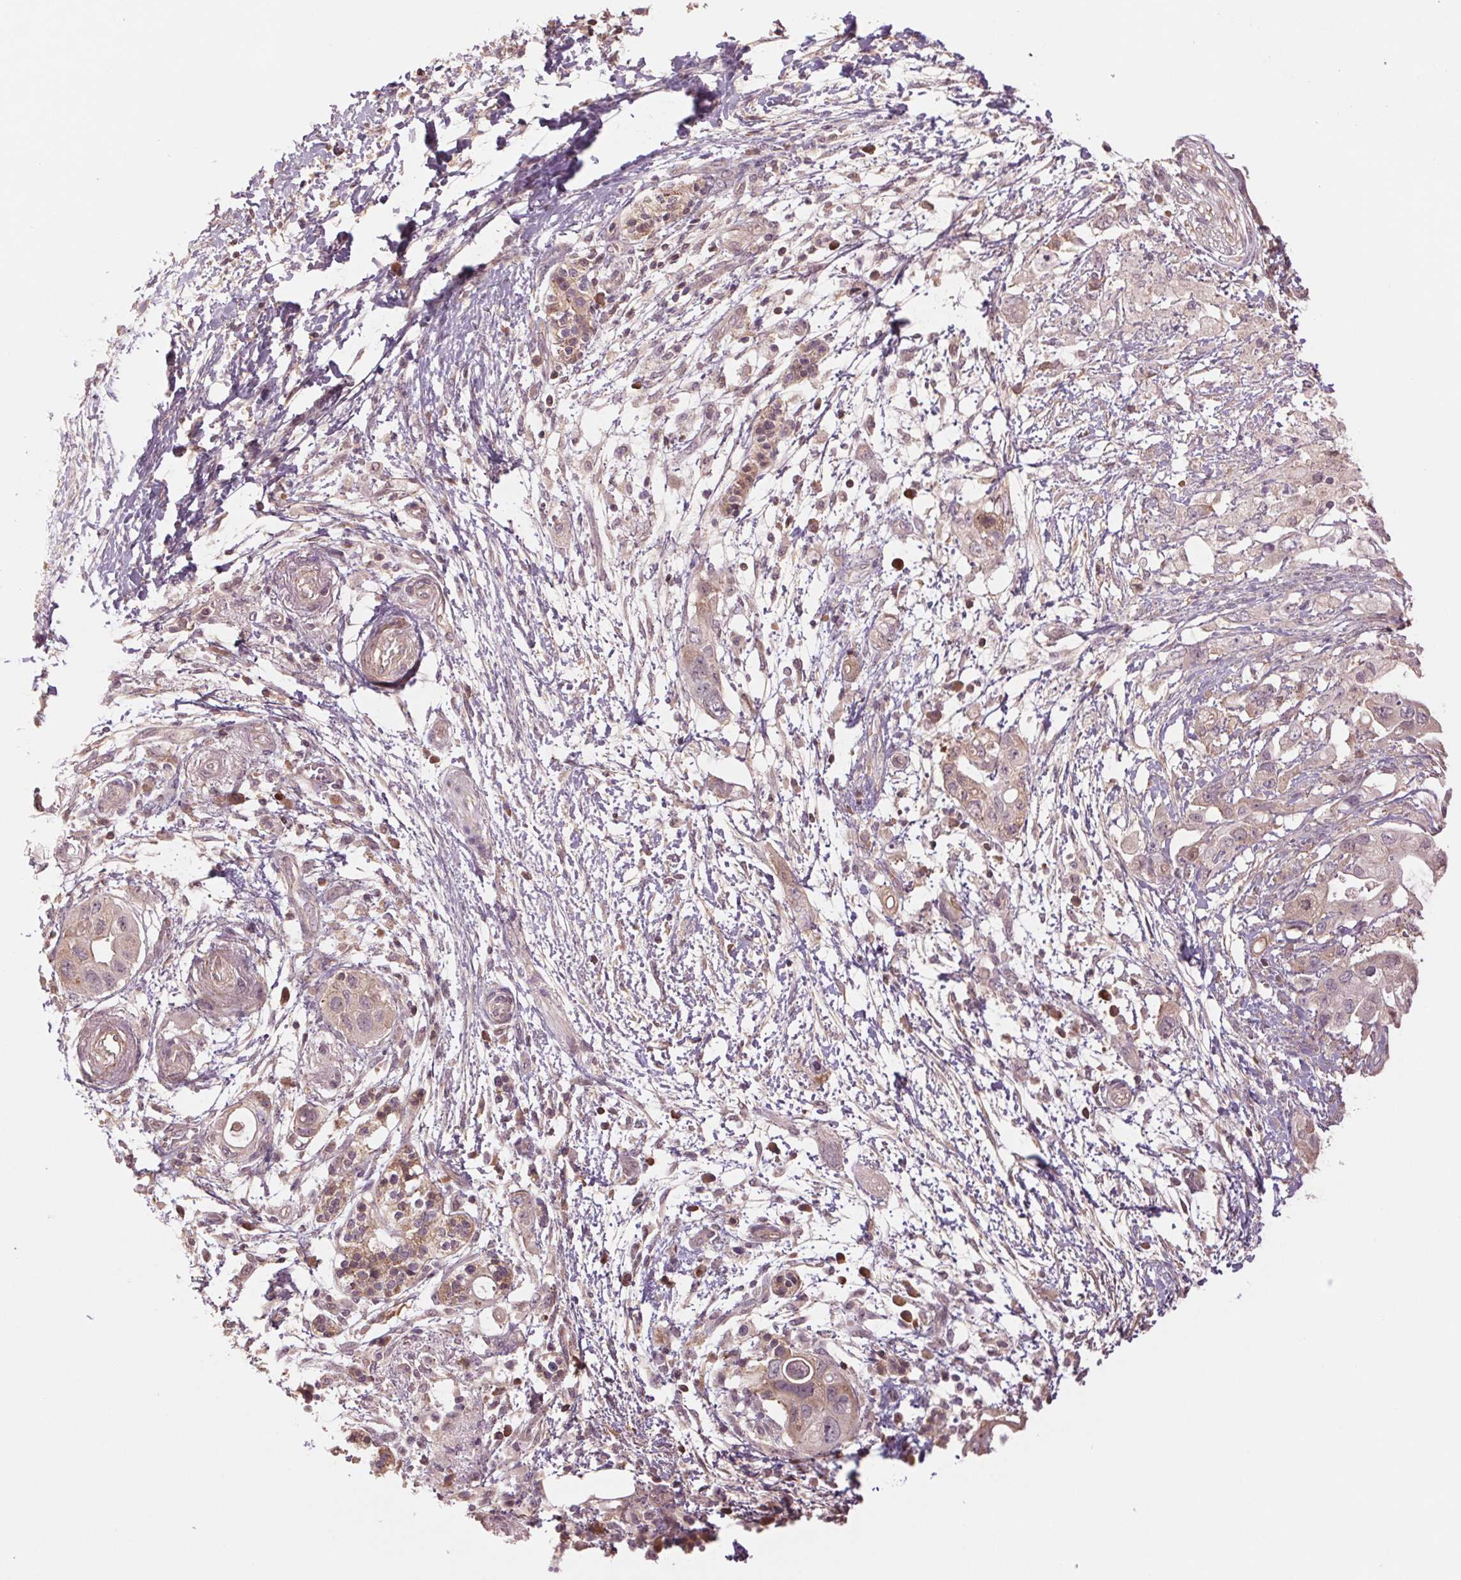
{"staining": {"intensity": "negative", "quantity": "none", "location": "none"}, "tissue": "pancreatic cancer", "cell_type": "Tumor cells", "image_type": "cancer", "snomed": [{"axis": "morphology", "description": "Adenocarcinoma, NOS"}, {"axis": "topography", "description": "Pancreas"}], "caption": "Immunohistochemistry of pancreatic adenocarcinoma shows no expression in tumor cells.", "gene": "PPIA", "patient": {"sex": "female", "age": 72}}